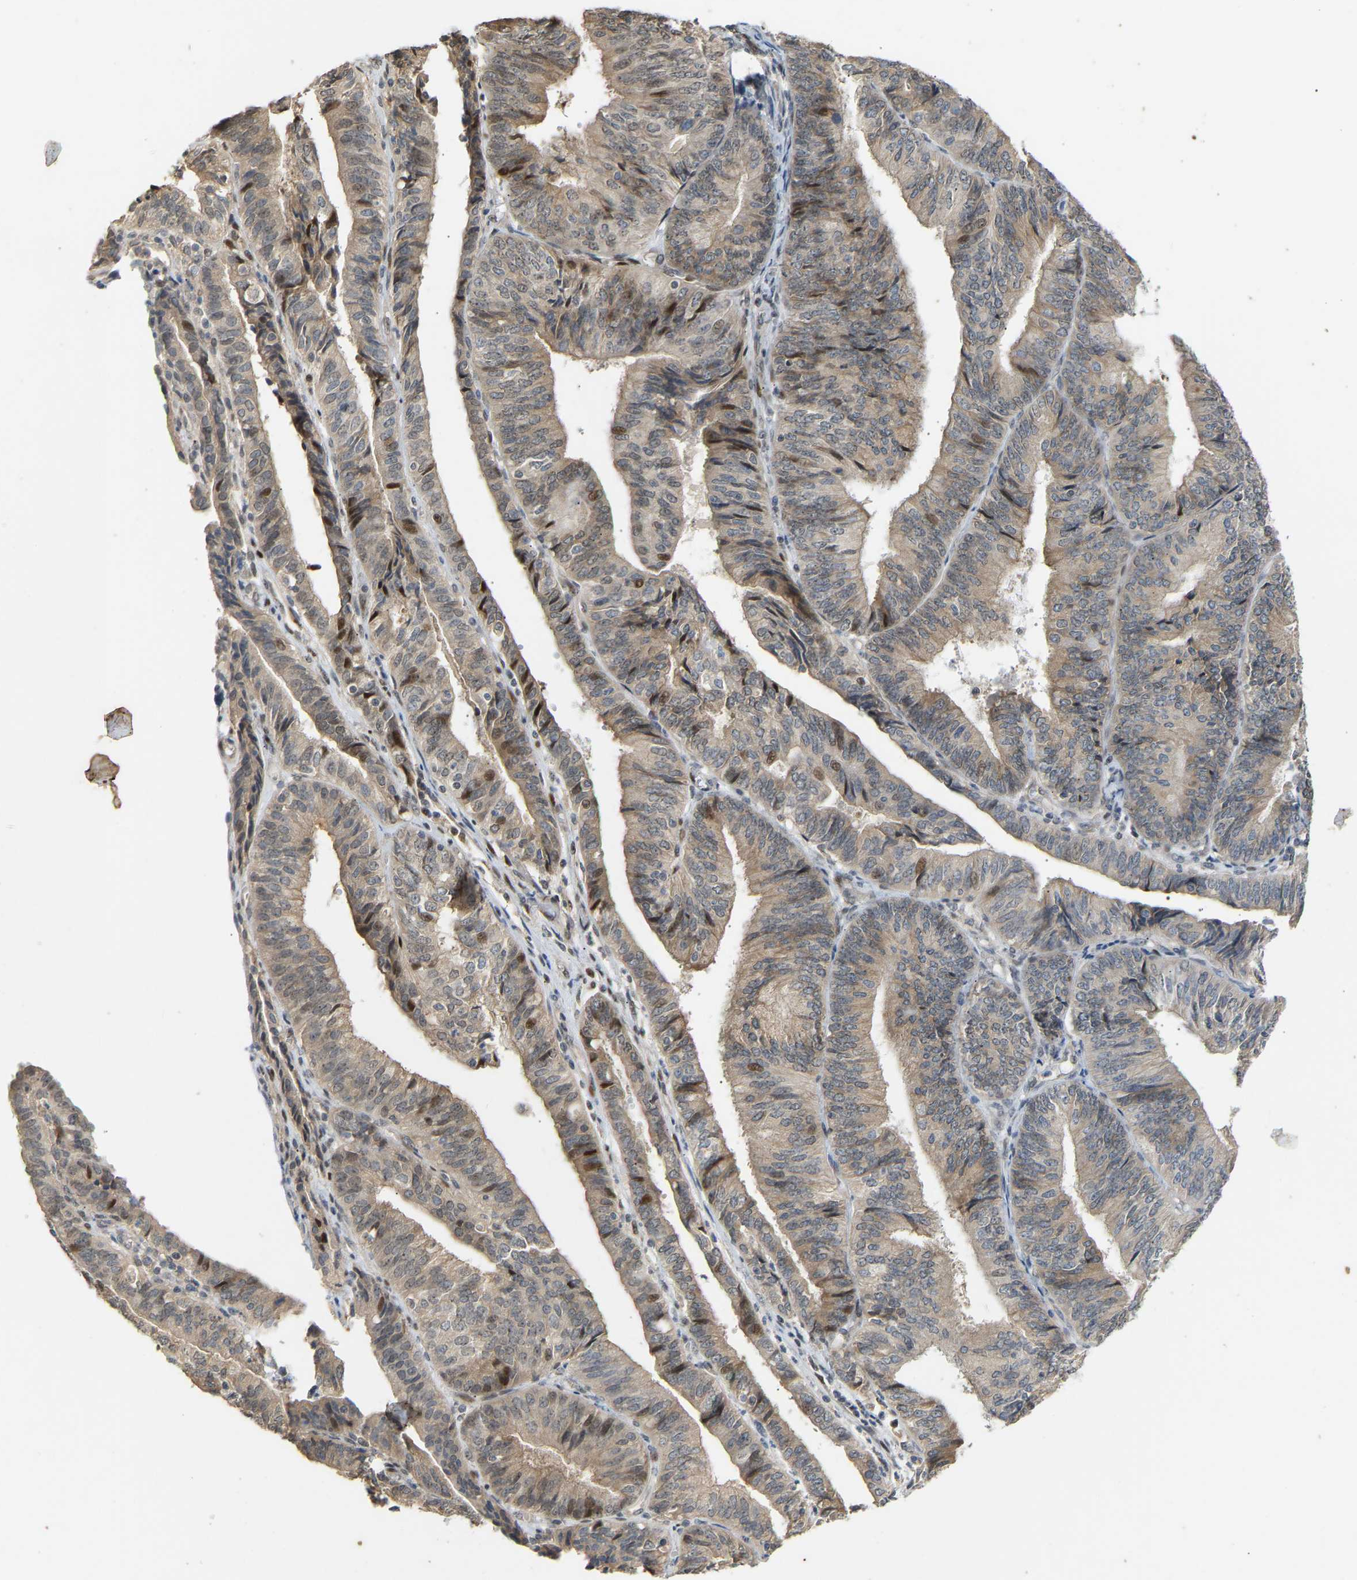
{"staining": {"intensity": "moderate", "quantity": "<25%", "location": "cytoplasmic/membranous,nuclear"}, "tissue": "endometrial cancer", "cell_type": "Tumor cells", "image_type": "cancer", "snomed": [{"axis": "morphology", "description": "Adenocarcinoma, NOS"}, {"axis": "topography", "description": "Endometrium"}], "caption": "This is an image of IHC staining of endometrial adenocarcinoma, which shows moderate staining in the cytoplasmic/membranous and nuclear of tumor cells.", "gene": "PTPN4", "patient": {"sex": "female", "age": 58}}